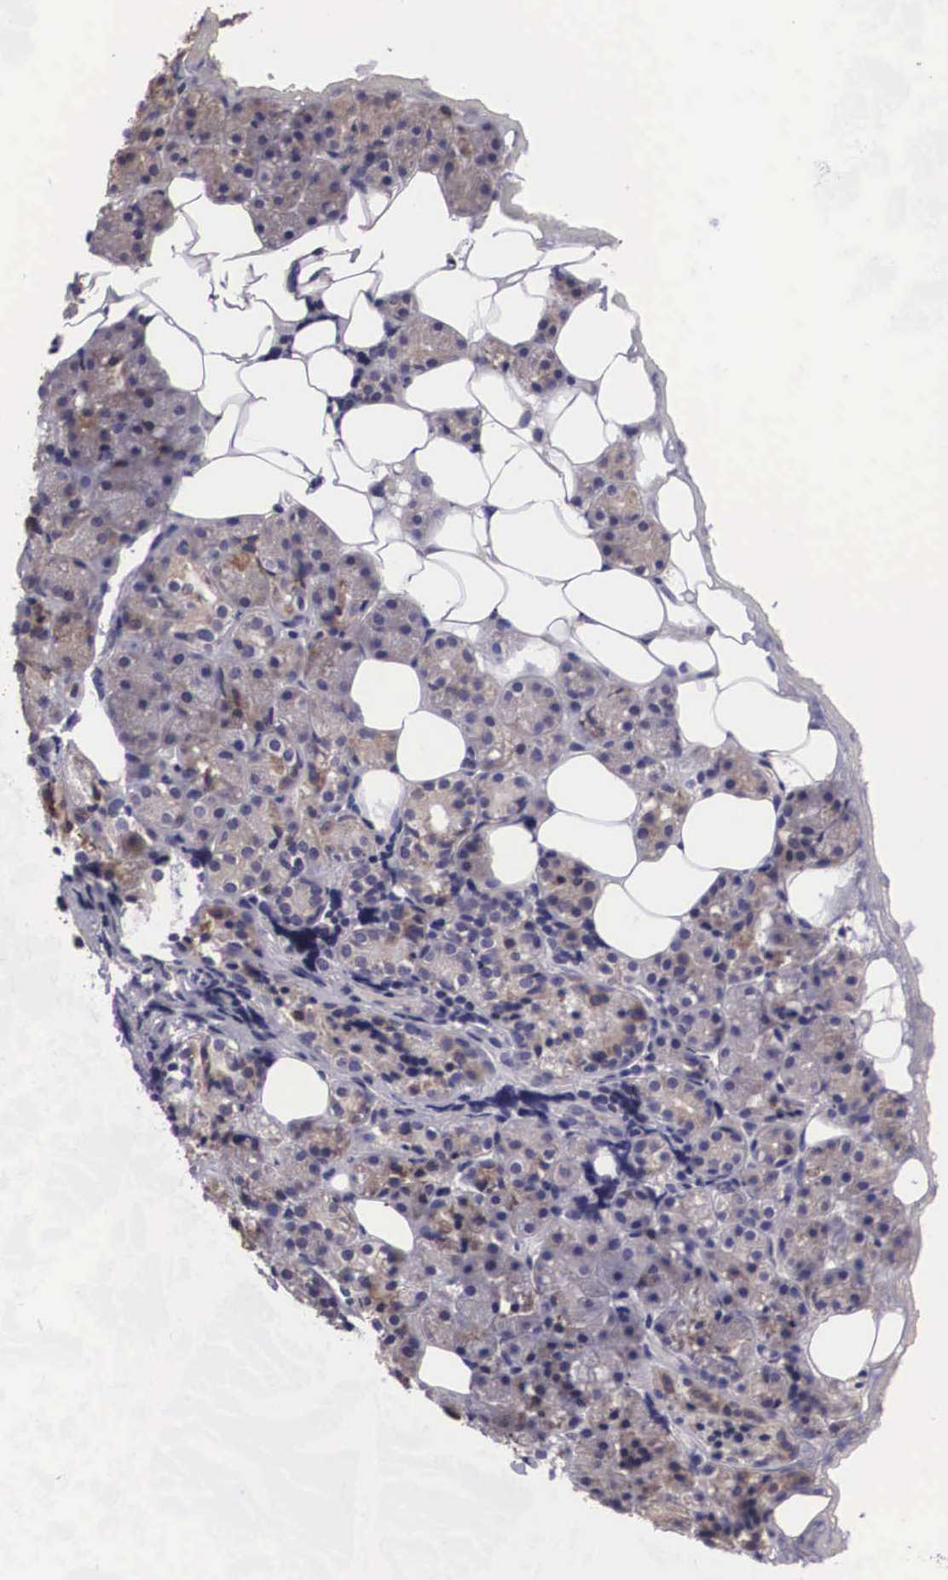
{"staining": {"intensity": "weak", "quantity": "<25%", "location": "cytoplasmic/membranous"}, "tissue": "salivary gland", "cell_type": "Glandular cells", "image_type": "normal", "snomed": [{"axis": "morphology", "description": "Normal tissue, NOS"}, {"axis": "topography", "description": "Salivary gland"}], "caption": "High magnification brightfield microscopy of normal salivary gland stained with DAB (brown) and counterstained with hematoxylin (blue): glandular cells show no significant expression. (DAB immunohistochemistry, high magnification).", "gene": "ARG2", "patient": {"sex": "female", "age": 55}}